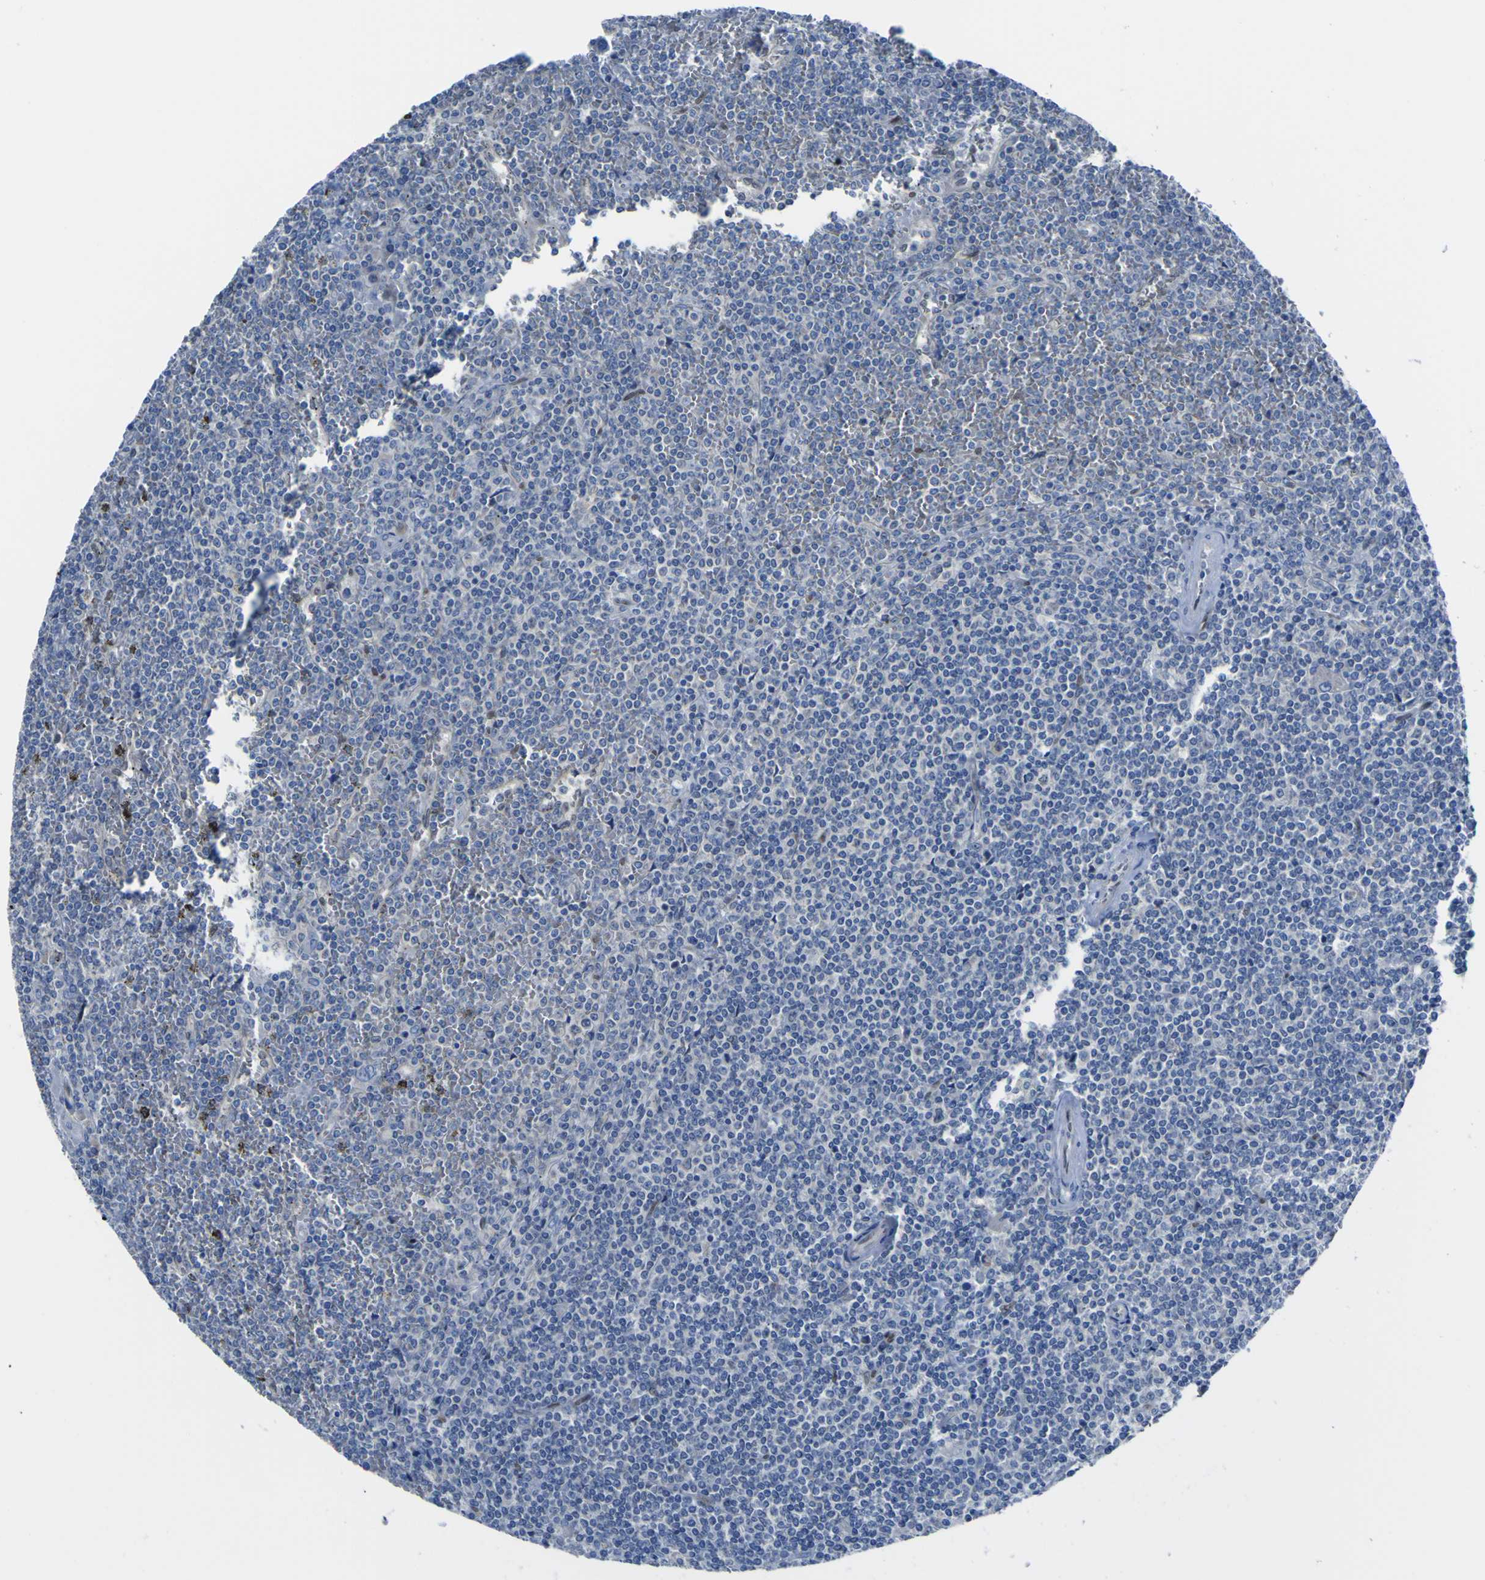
{"staining": {"intensity": "strong", "quantity": "<25%", "location": "cytoplasmic/membranous"}, "tissue": "lymphoma", "cell_type": "Tumor cells", "image_type": "cancer", "snomed": [{"axis": "morphology", "description": "Malignant lymphoma, non-Hodgkin's type, Low grade"}, {"axis": "topography", "description": "Spleen"}], "caption": "A high-resolution histopathology image shows immunohistochemistry staining of low-grade malignant lymphoma, non-Hodgkin's type, which displays strong cytoplasmic/membranous positivity in approximately <25% of tumor cells.", "gene": "LRRN1", "patient": {"sex": "female", "age": 19}}